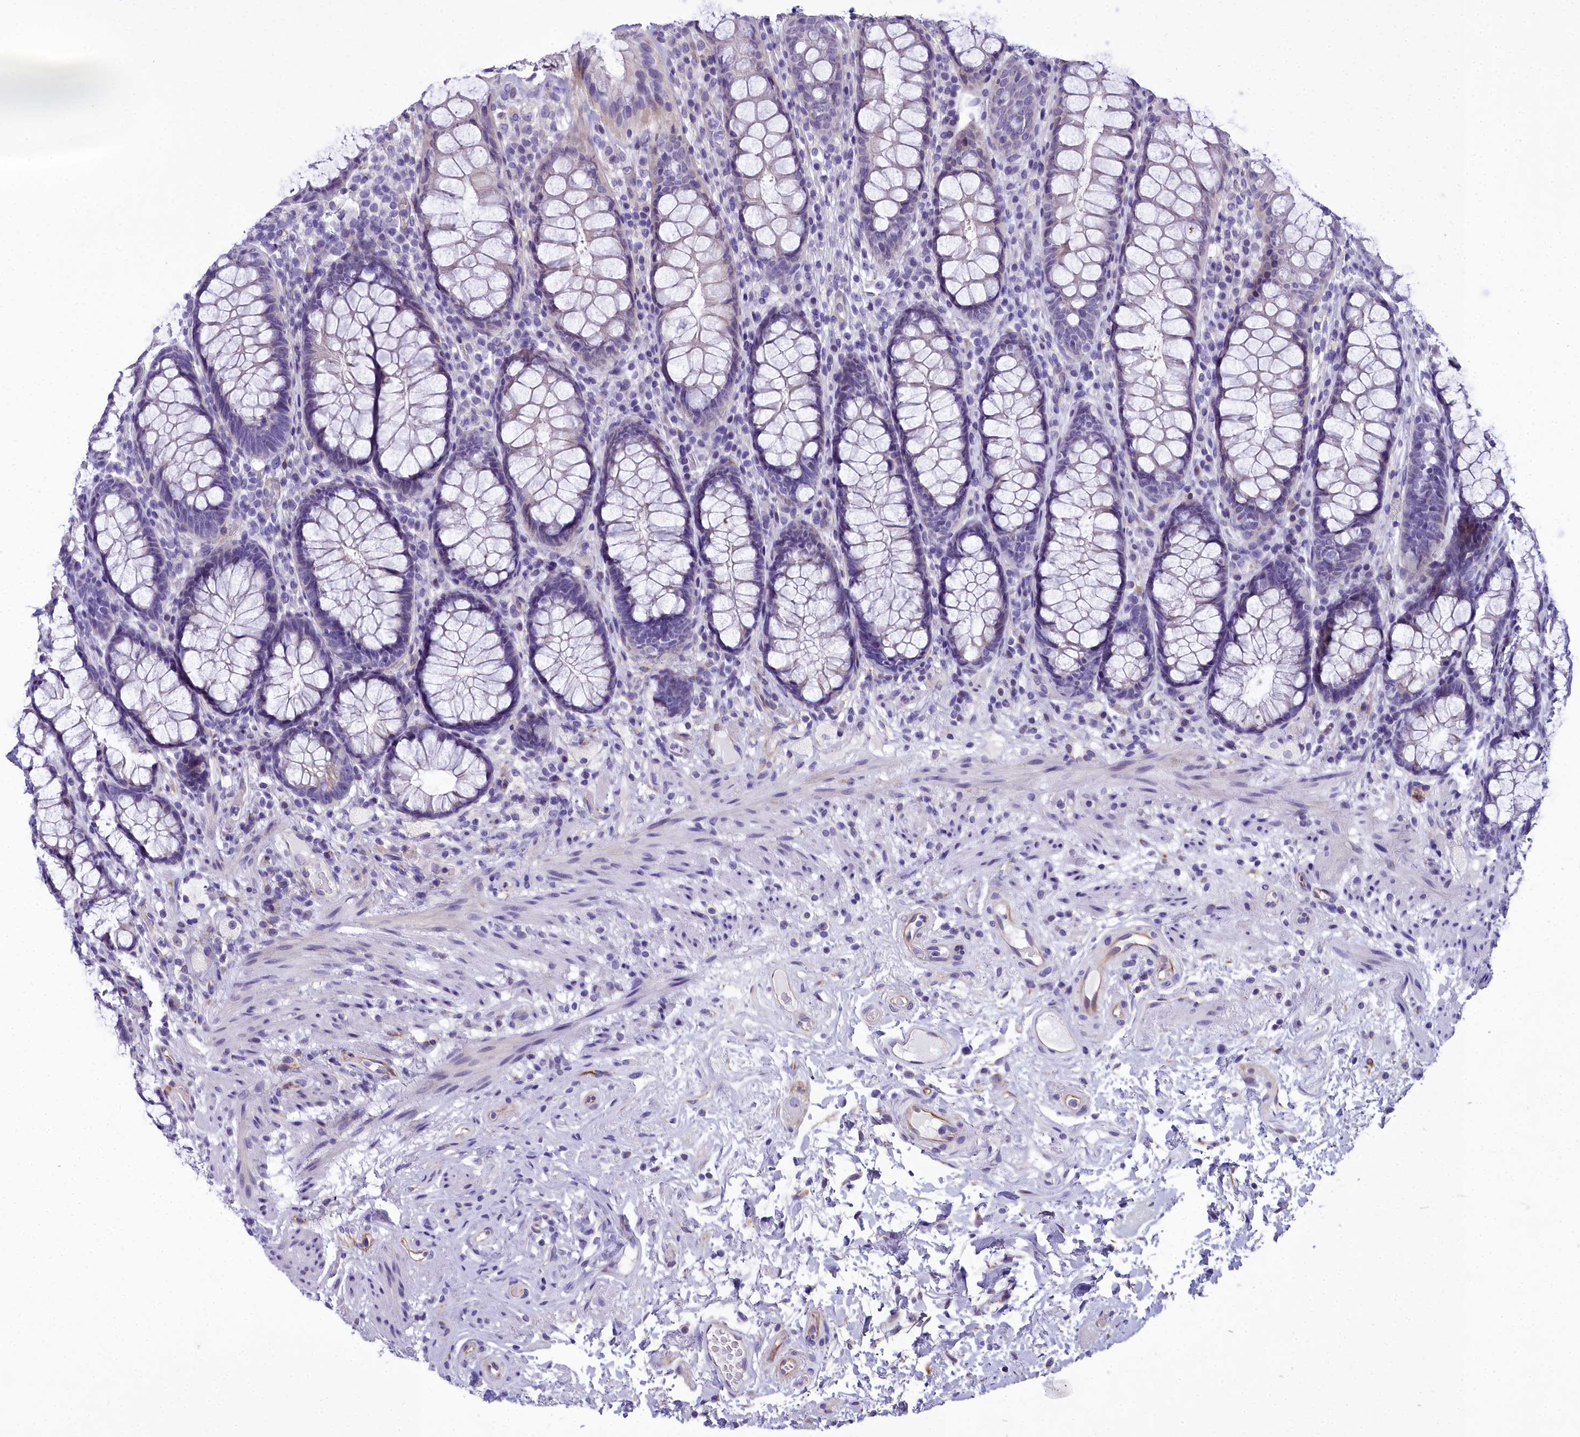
{"staining": {"intensity": "negative", "quantity": "none", "location": "none"}, "tissue": "rectum", "cell_type": "Glandular cells", "image_type": "normal", "snomed": [{"axis": "morphology", "description": "Normal tissue, NOS"}, {"axis": "topography", "description": "Rectum"}], "caption": "Histopathology image shows no significant protein expression in glandular cells of benign rectum.", "gene": "TIMM22", "patient": {"sex": "male", "age": 83}}